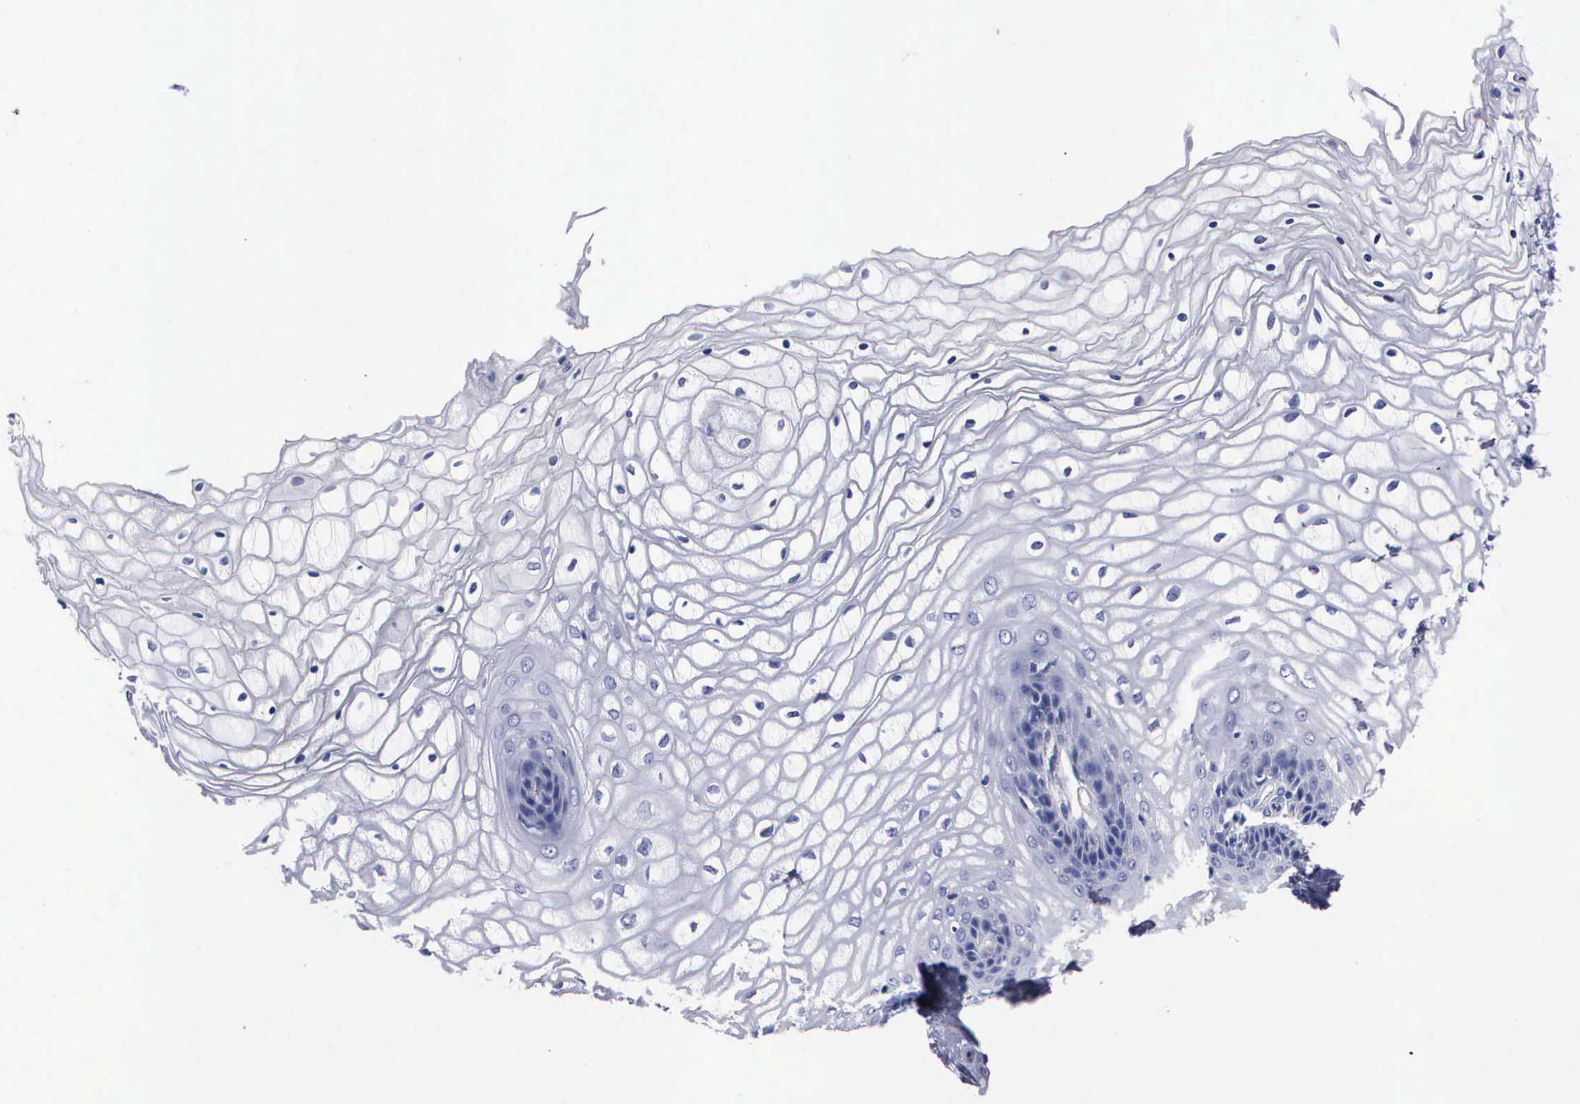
{"staining": {"intensity": "negative", "quantity": "none", "location": "none"}, "tissue": "vagina", "cell_type": "Squamous epithelial cells", "image_type": "normal", "snomed": [{"axis": "morphology", "description": "Normal tissue, NOS"}, {"axis": "topography", "description": "Vagina"}], "caption": "The image demonstrates no significant expression in squamous epithelial cells of vagina.", "gene": "CTSL", "patient": {"sex": "female", "age": 34}}